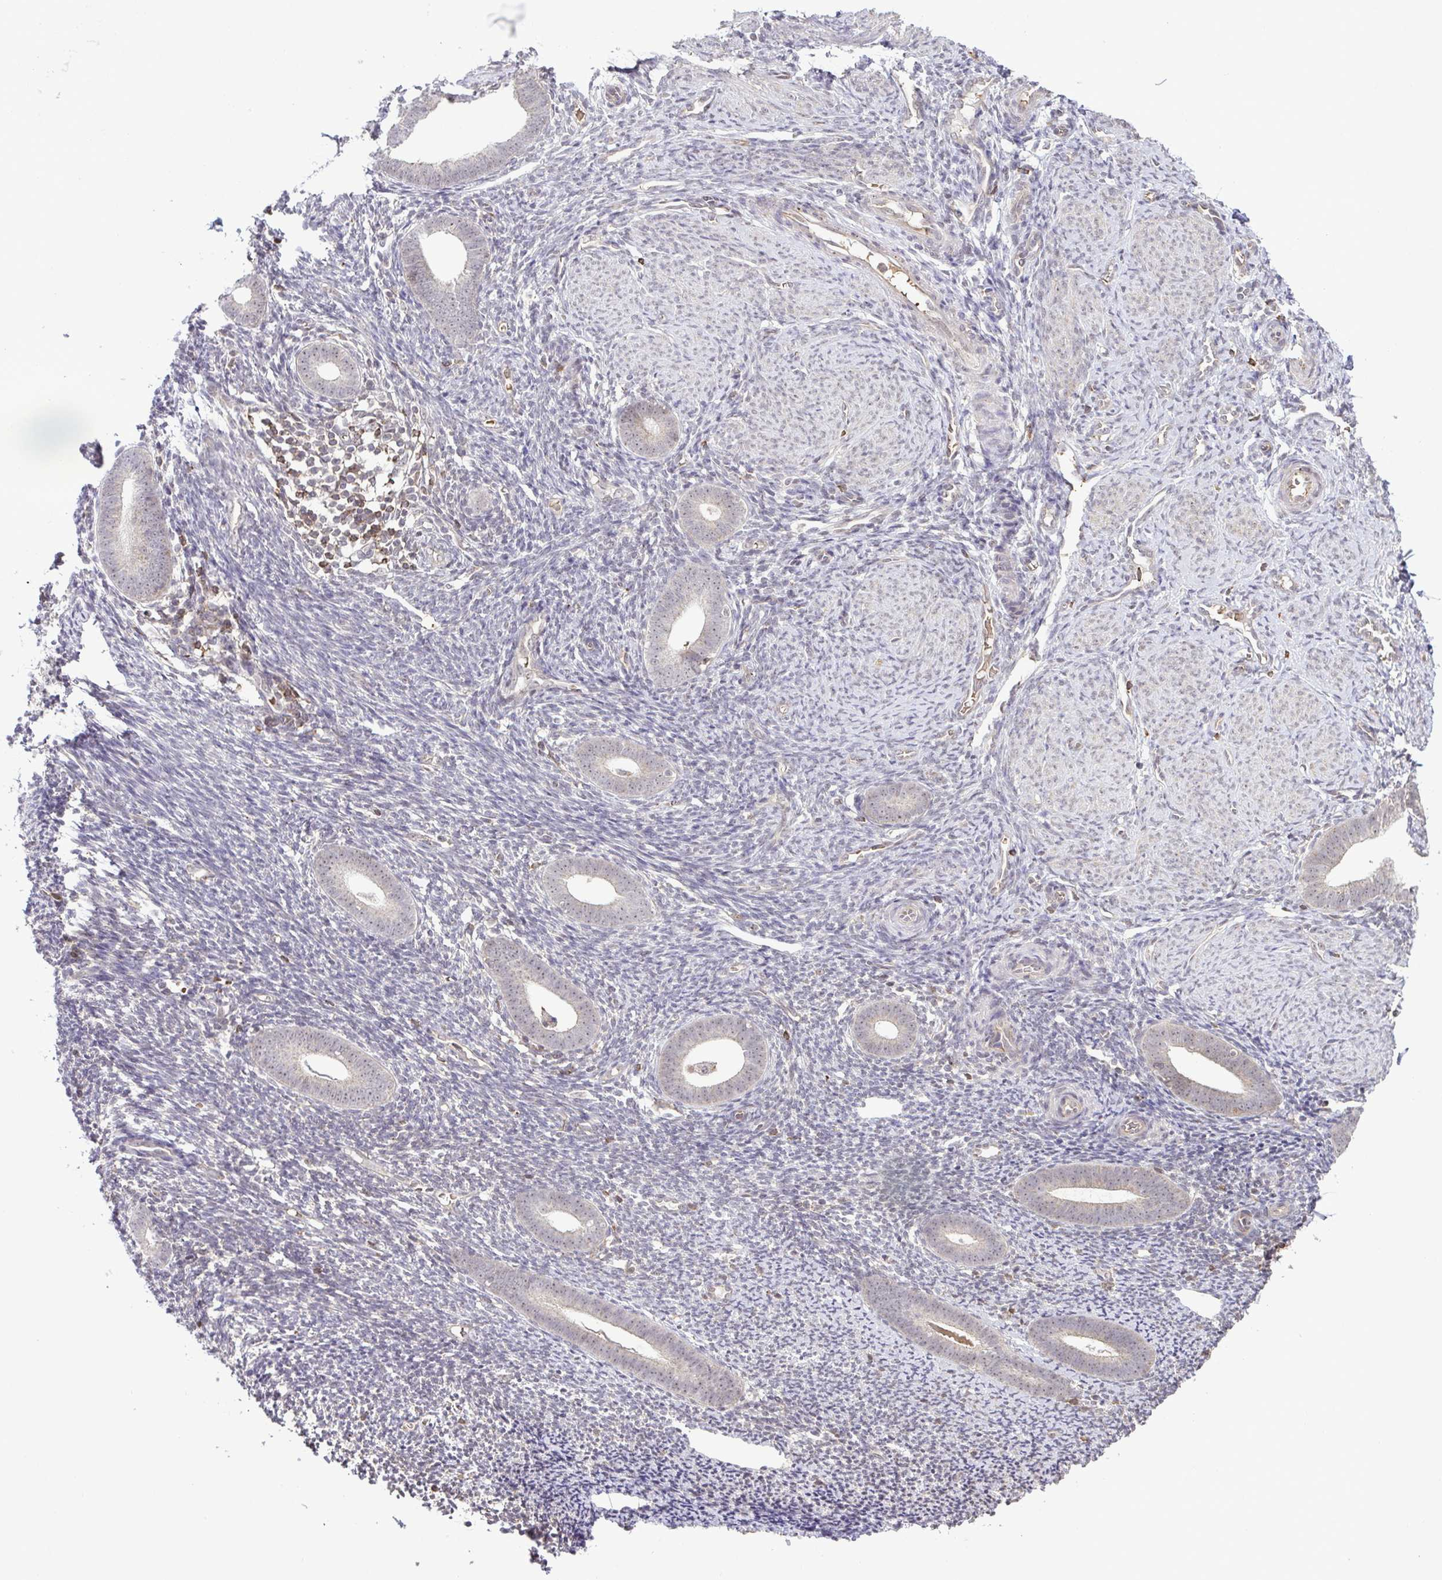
{"staining": {"intensity": "negative", "quantity": "none", "location": "none"}, "tissue": "endometrium", "cell_type": "Cells in endometrial stroma", "image_type": "normal", "snomed": [{"axis": "morphology", "description": "Normal tissue, NOS"}, {"axis": "topography", "description": "Endometrium"}], "caption": "Immunohistochemistry (IHC) image of normal endometrium: human endometrium stained with DAB (3,3'-diaminobenzidine) demonstrates no significant protein positivity in cells in endometrial stroma. Brightfield microscopy of immunohistochemistry stained with DAB (3,3'-diaminobenzidine) (brown) and hematoxylin (blue), captured at high magnification.", "gene": "RSL24D1", "patient": {"sex": "female", "age": 39}}